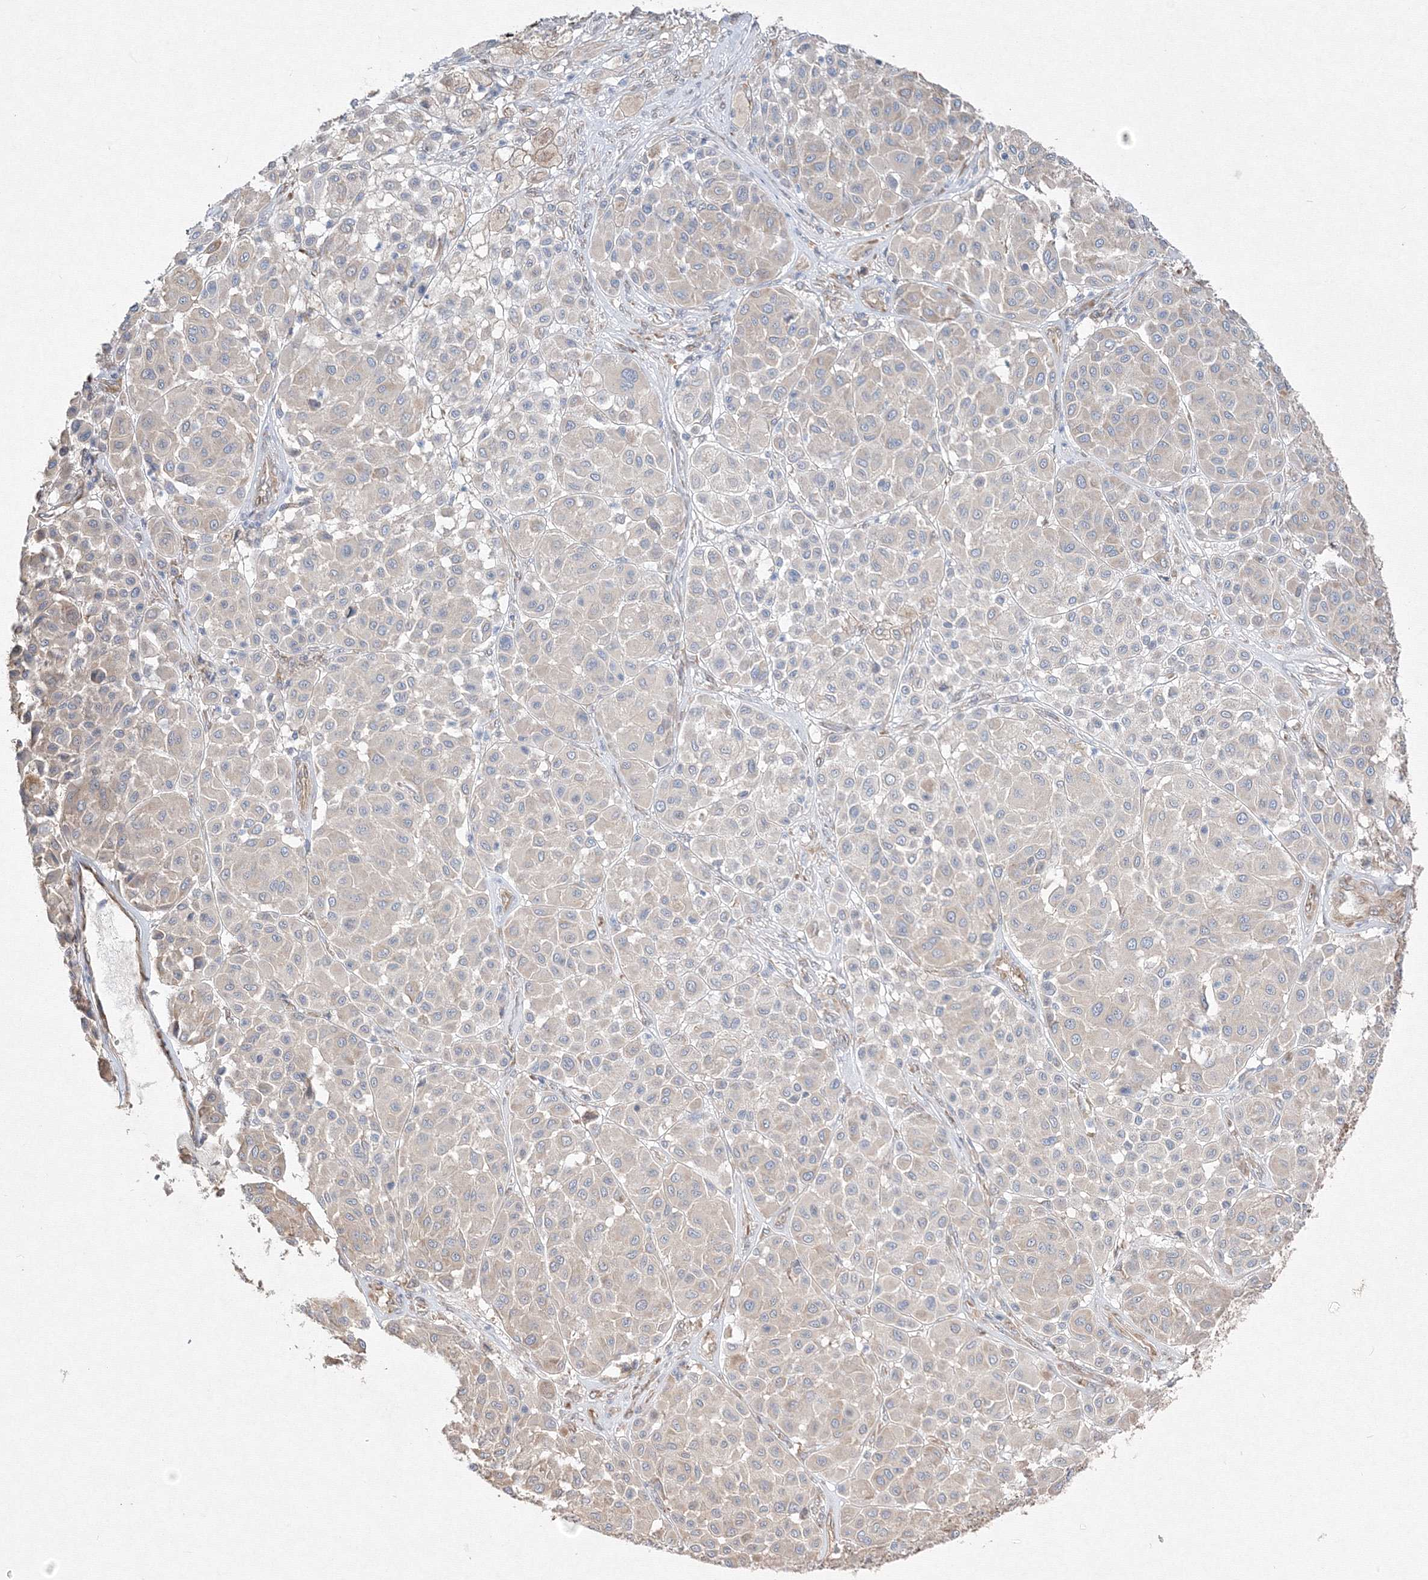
{"staining": {"intensity": "negative", "quantity": "none", "location": "none"}, "tissue": "melanoma", "cell_type": "Tumor cells", "image_type": "cancer", "snomed": [{"axis": "morphology", "description": "Malignant melanoma, Metastatic site"}, {"axis": "topography", "description": "Soft tissue"}], "caption": "The histopathology image shows no staining of tumor cells in malignant melanoma (metastatic site).", "gene": "FBXL8", "patient": {"sex": "male", "age": 41}}